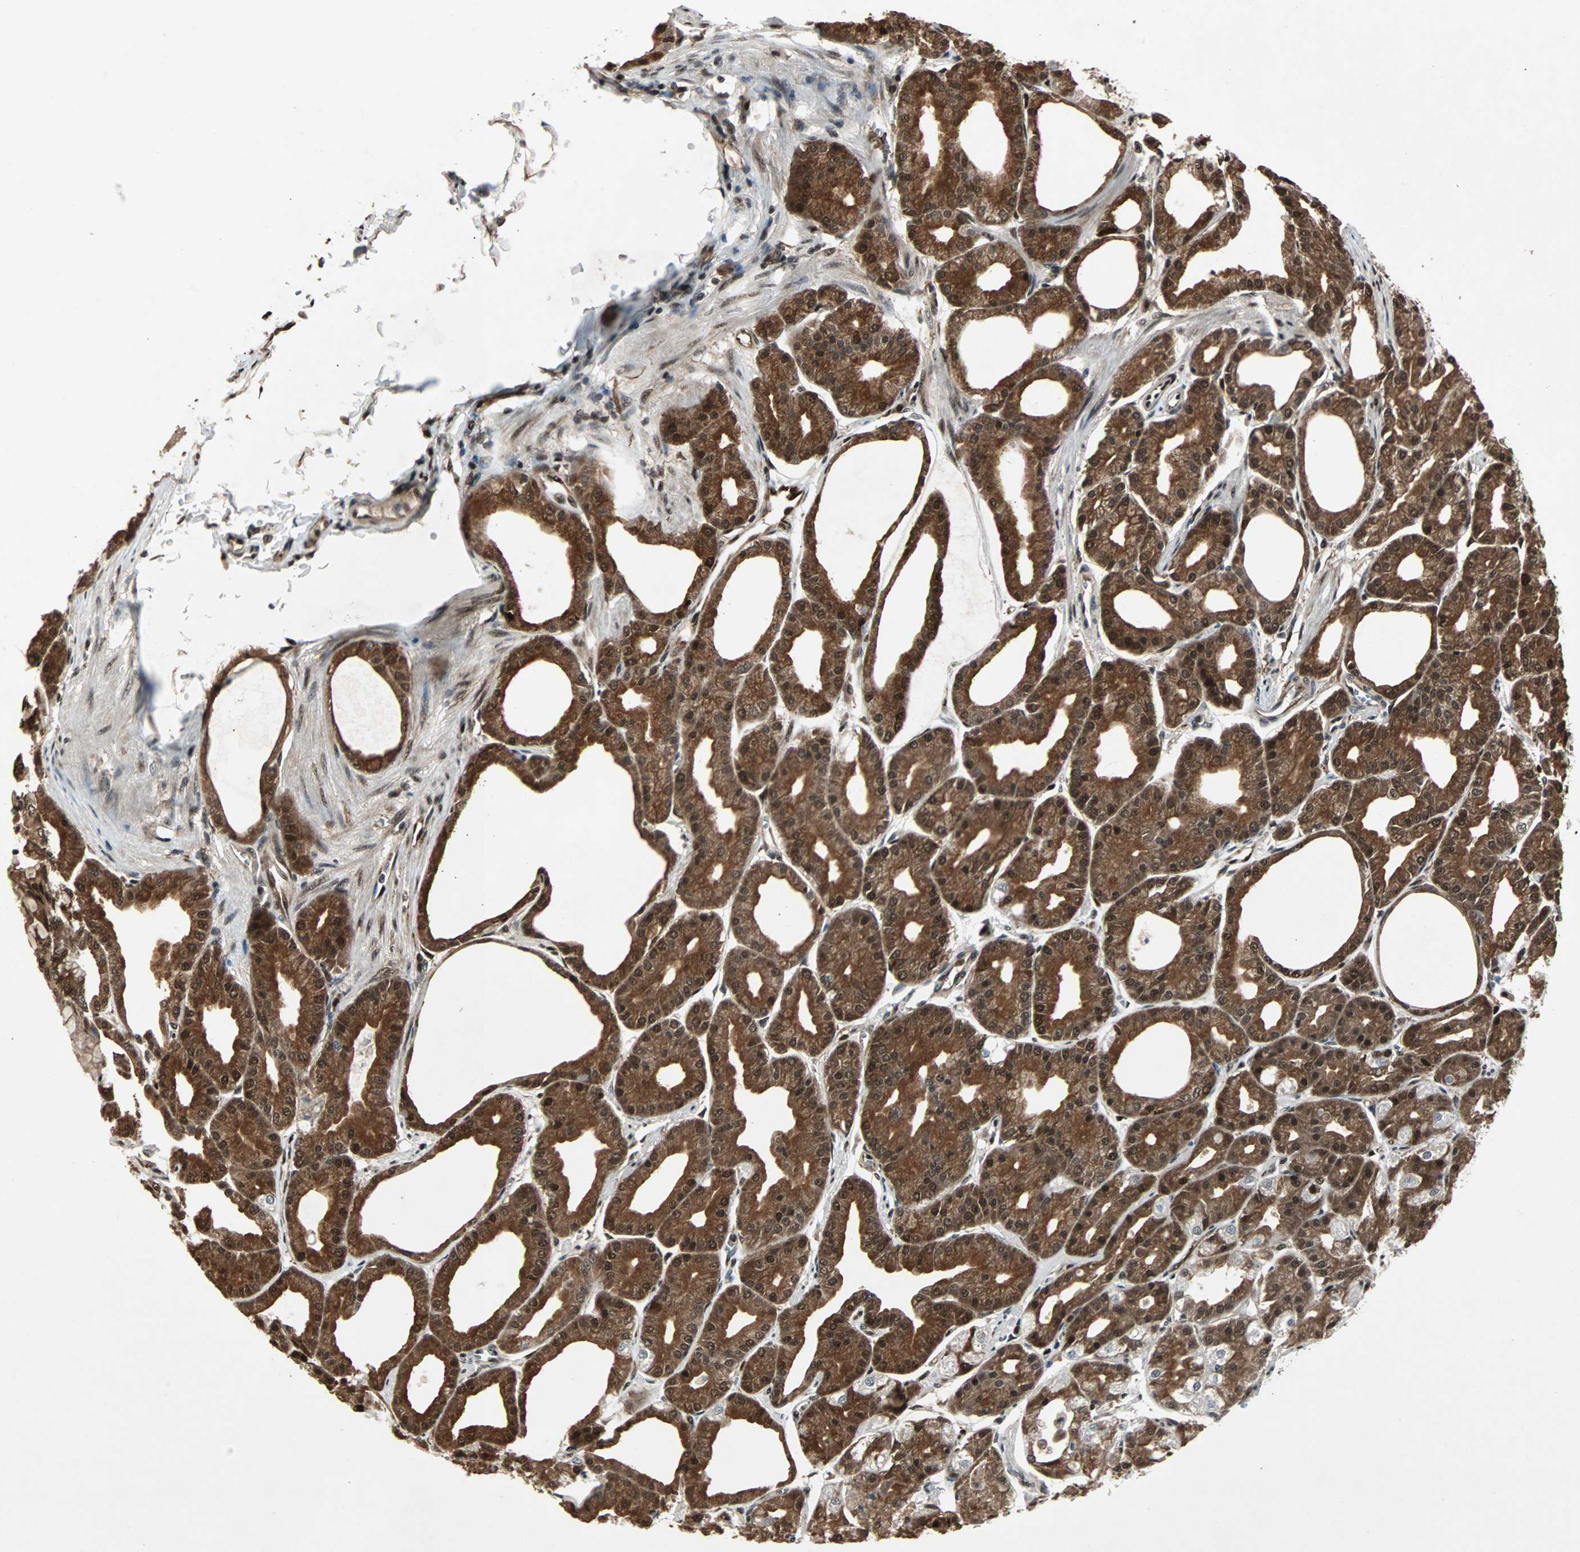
{"staining": {"intensity": "strong", "quantity": "25%-75%", "location": "cytoplasmic/membranous,nuclear"}, "tissue": "stomach", "cell_type": "Glandular cells", "image_type": "normal", "snomed": [{"axis": "morphology", "description": "Normal tissue, NOS"}, {"axis": "topography", "description": "Stomach, lower"}], "caption": "Immunohistochemistry (DAB) staining of normal stomach demonstrates strong cytoplasmic/membranous,nuclear protein expression in about 25%-75% of glandular cells. (DAB (3,3'-diaminobenzidine) = brown stain, brightfield microscopy at high magnification).", "gene": "ACLY", "patient": {"sex": "male", "age": 71}}